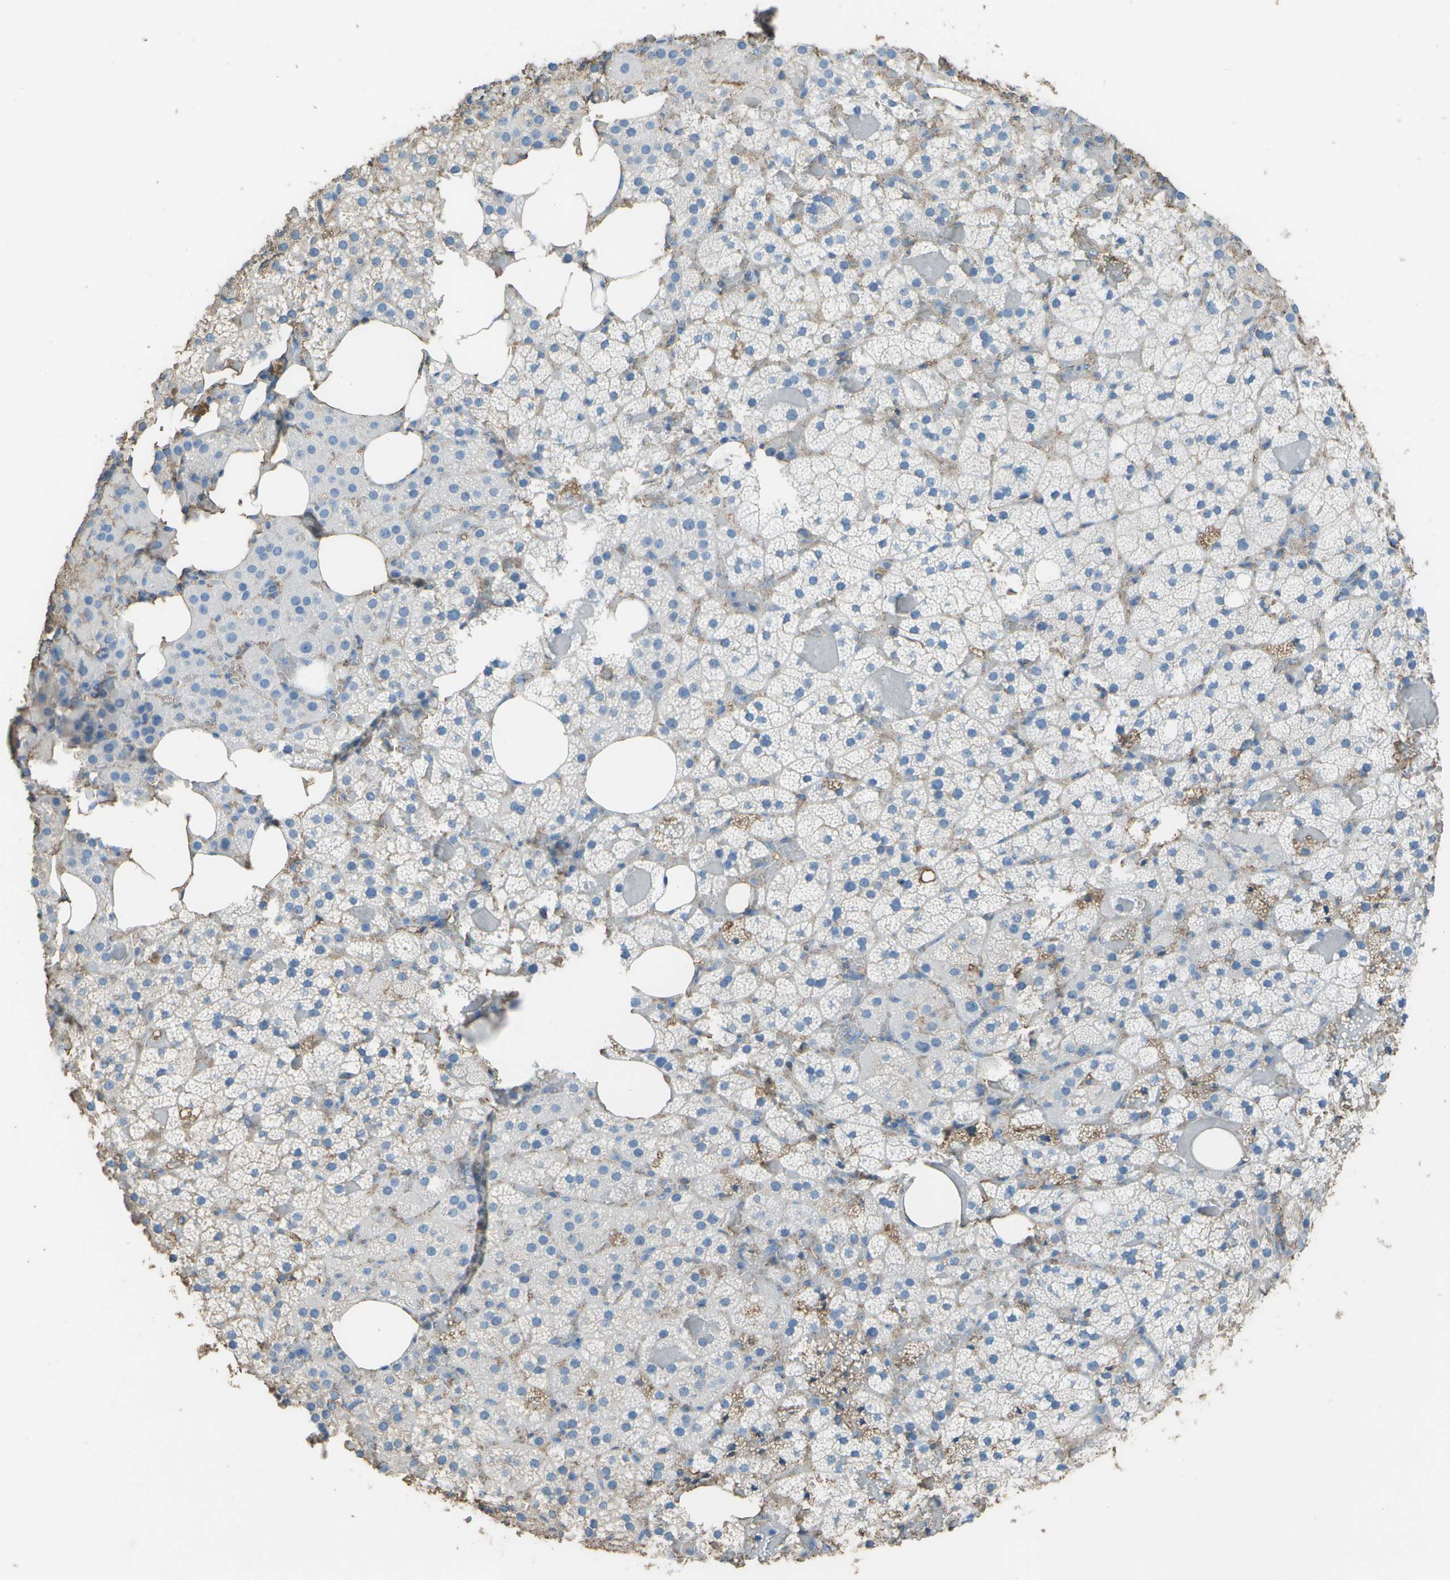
{"staining": {"intensity": "weak", "quantity": "<25%", "location": "cytoplasmic/membranous"}, "tissue": "adrenal gland", "cell_type": "Glandular cells", "image_type": "normal", "snomed": [{"axis": "morphology", "description": "Normal tissue, NOS"}, {"axis": "topography", "description": "Adrenal gland"}], "caption": "Immunohistochemical staining of unremarkable human adrenal gland shows no significant positivity in glandular cells.", "gene": "CYP4F11", "patient": {"sex": "female", "age": 59}}